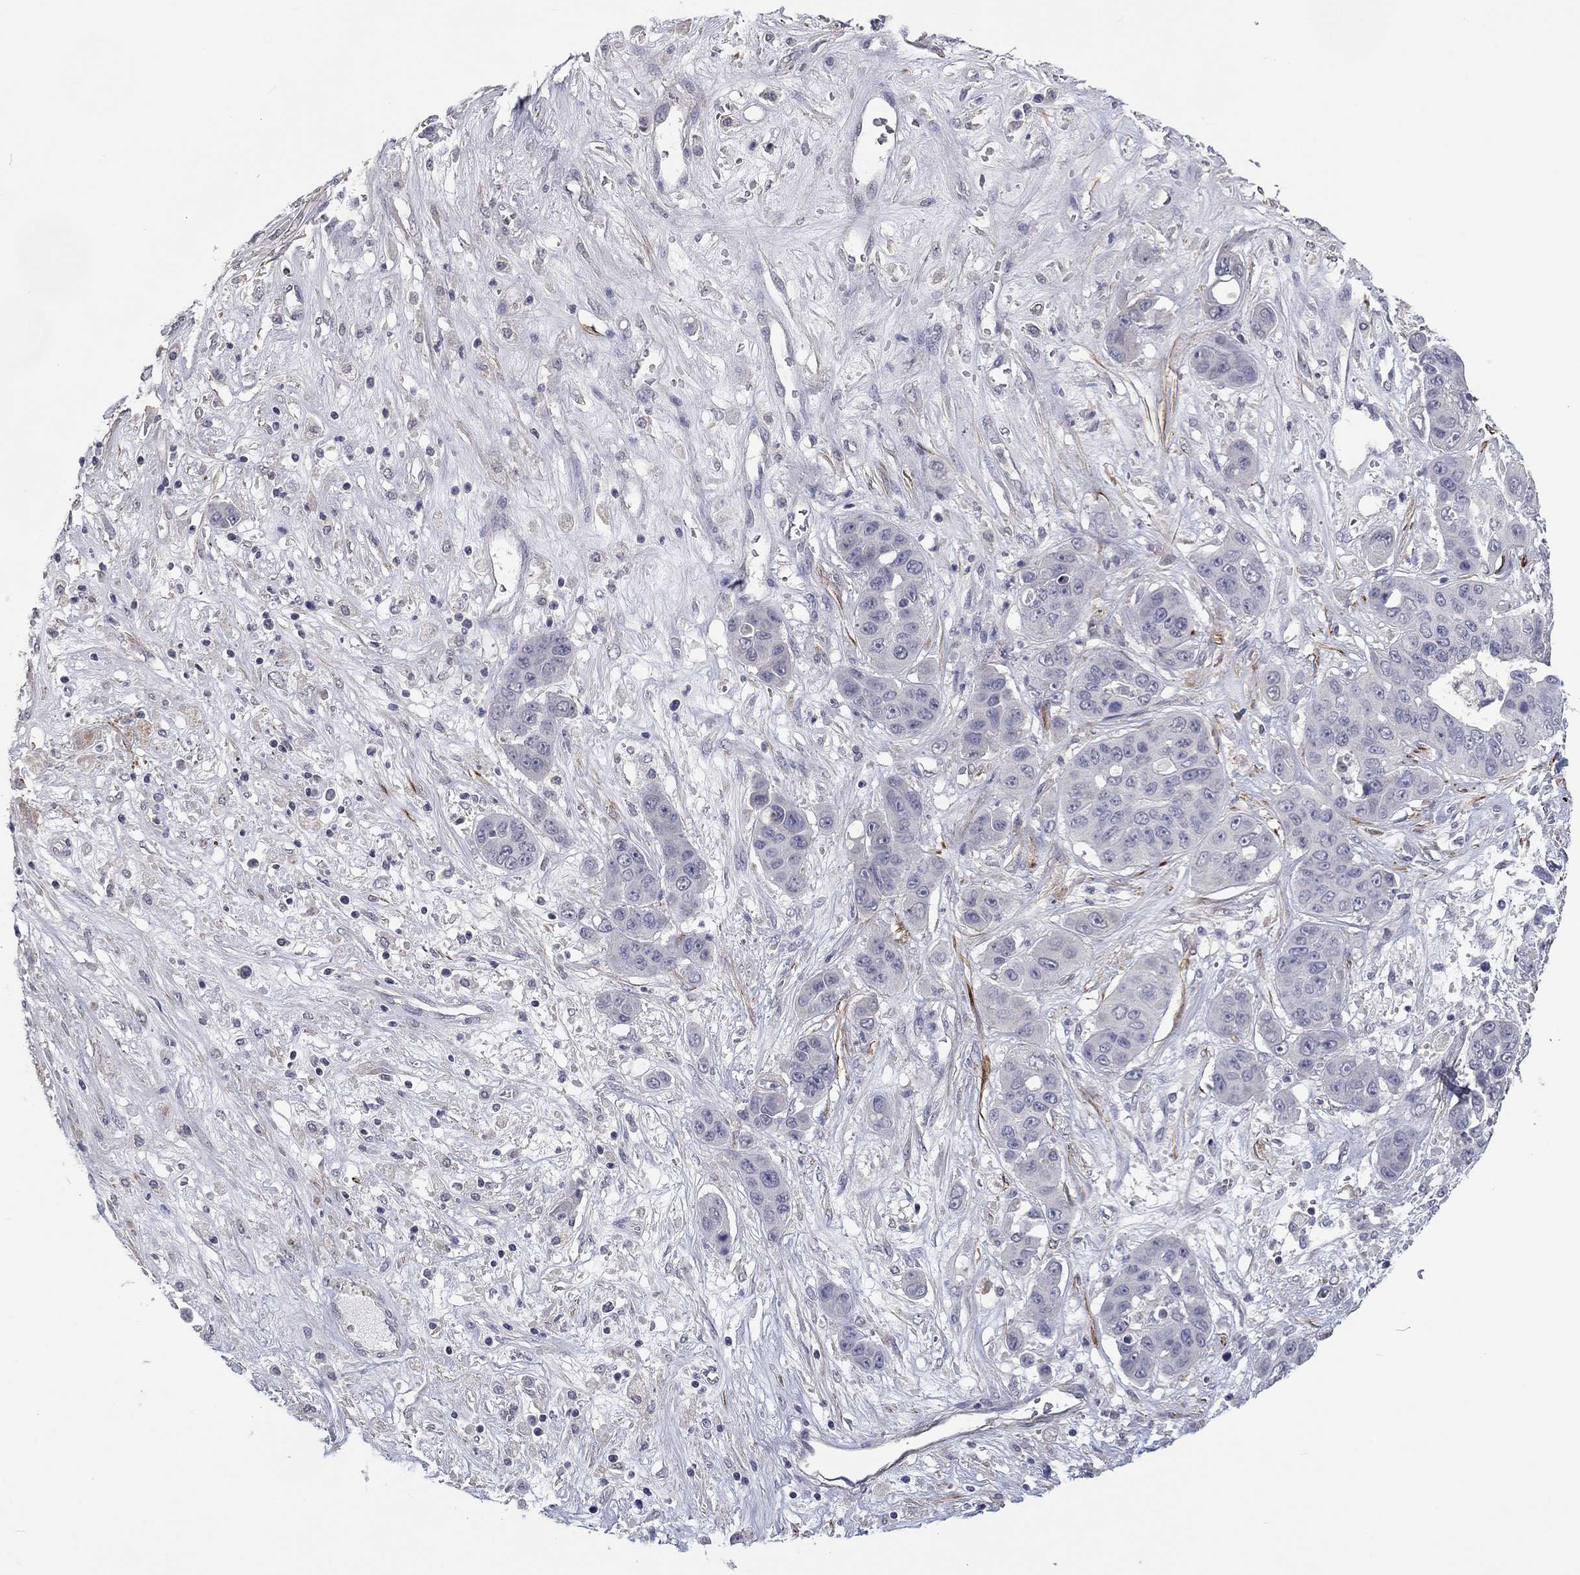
{"staining": {"intensity": "negative", "quantity": "none", "location": "none"}, "tissue": "liver cancer", "cell_type": "Tumor cells", "image_type": "cancer", "snomed": [{"axis": "morphology", "description": "Cholangiocarcinoma"}, {"axis": "topography", "description": "Liver"}], "caption": "Immunohistochemistry of human cholangiocarcinoma (liver) demonstrates no positivity in tumor cells. (Stains: DAB (3,3'-diaminobenzidine) immunohistochemistry (IHC) with hematoxylin counter stain, Microscopy: brightfield microscopy at high magnification).", "gene": "IP6K3", "patient": {"sex": "female", "age": 52}}